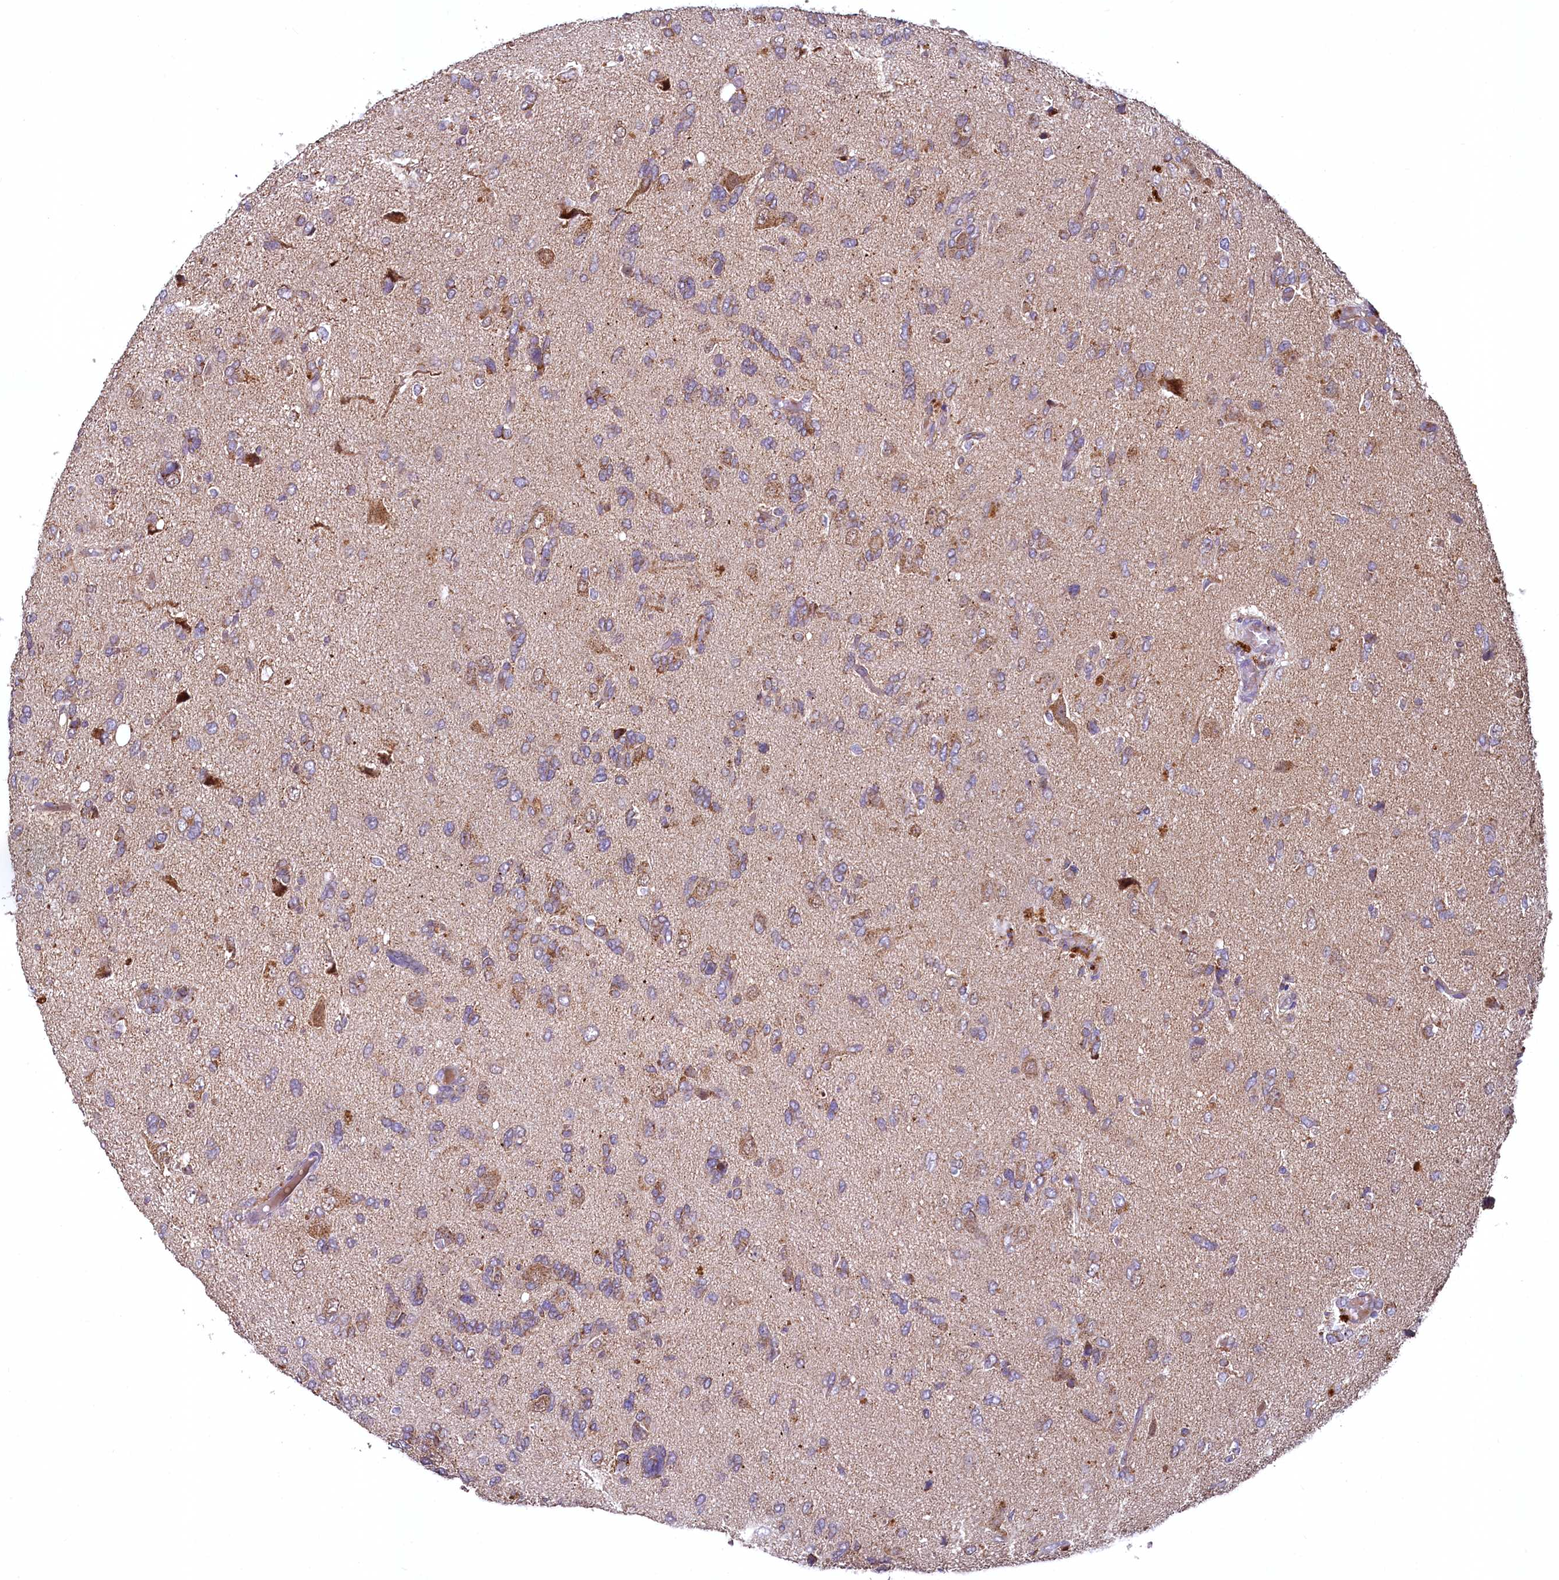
{"staining": {"intensity": "moderate", "quantity": "25%-75%", "location": "cytoplasmic/membranous"}, "tissue": "glioma", "cell_type": "Tumor cells", "image_type": "cancer", "snomed": [{"axis": "morphology", "description": "Glioma, malignant, High grade"}, {"axis": "topography", "description": "Brain"}], "caption": "Immunohistochemistry photomicrograph of human malignant glioma (high-grade) stained for a protein (brown), which exhibits medium levels of moderate cytoplasmic/membranous expression in about 25%-75% of tumor cells.", "gene": "METTL4", "patient": {"sex": "female", "age": 59}}